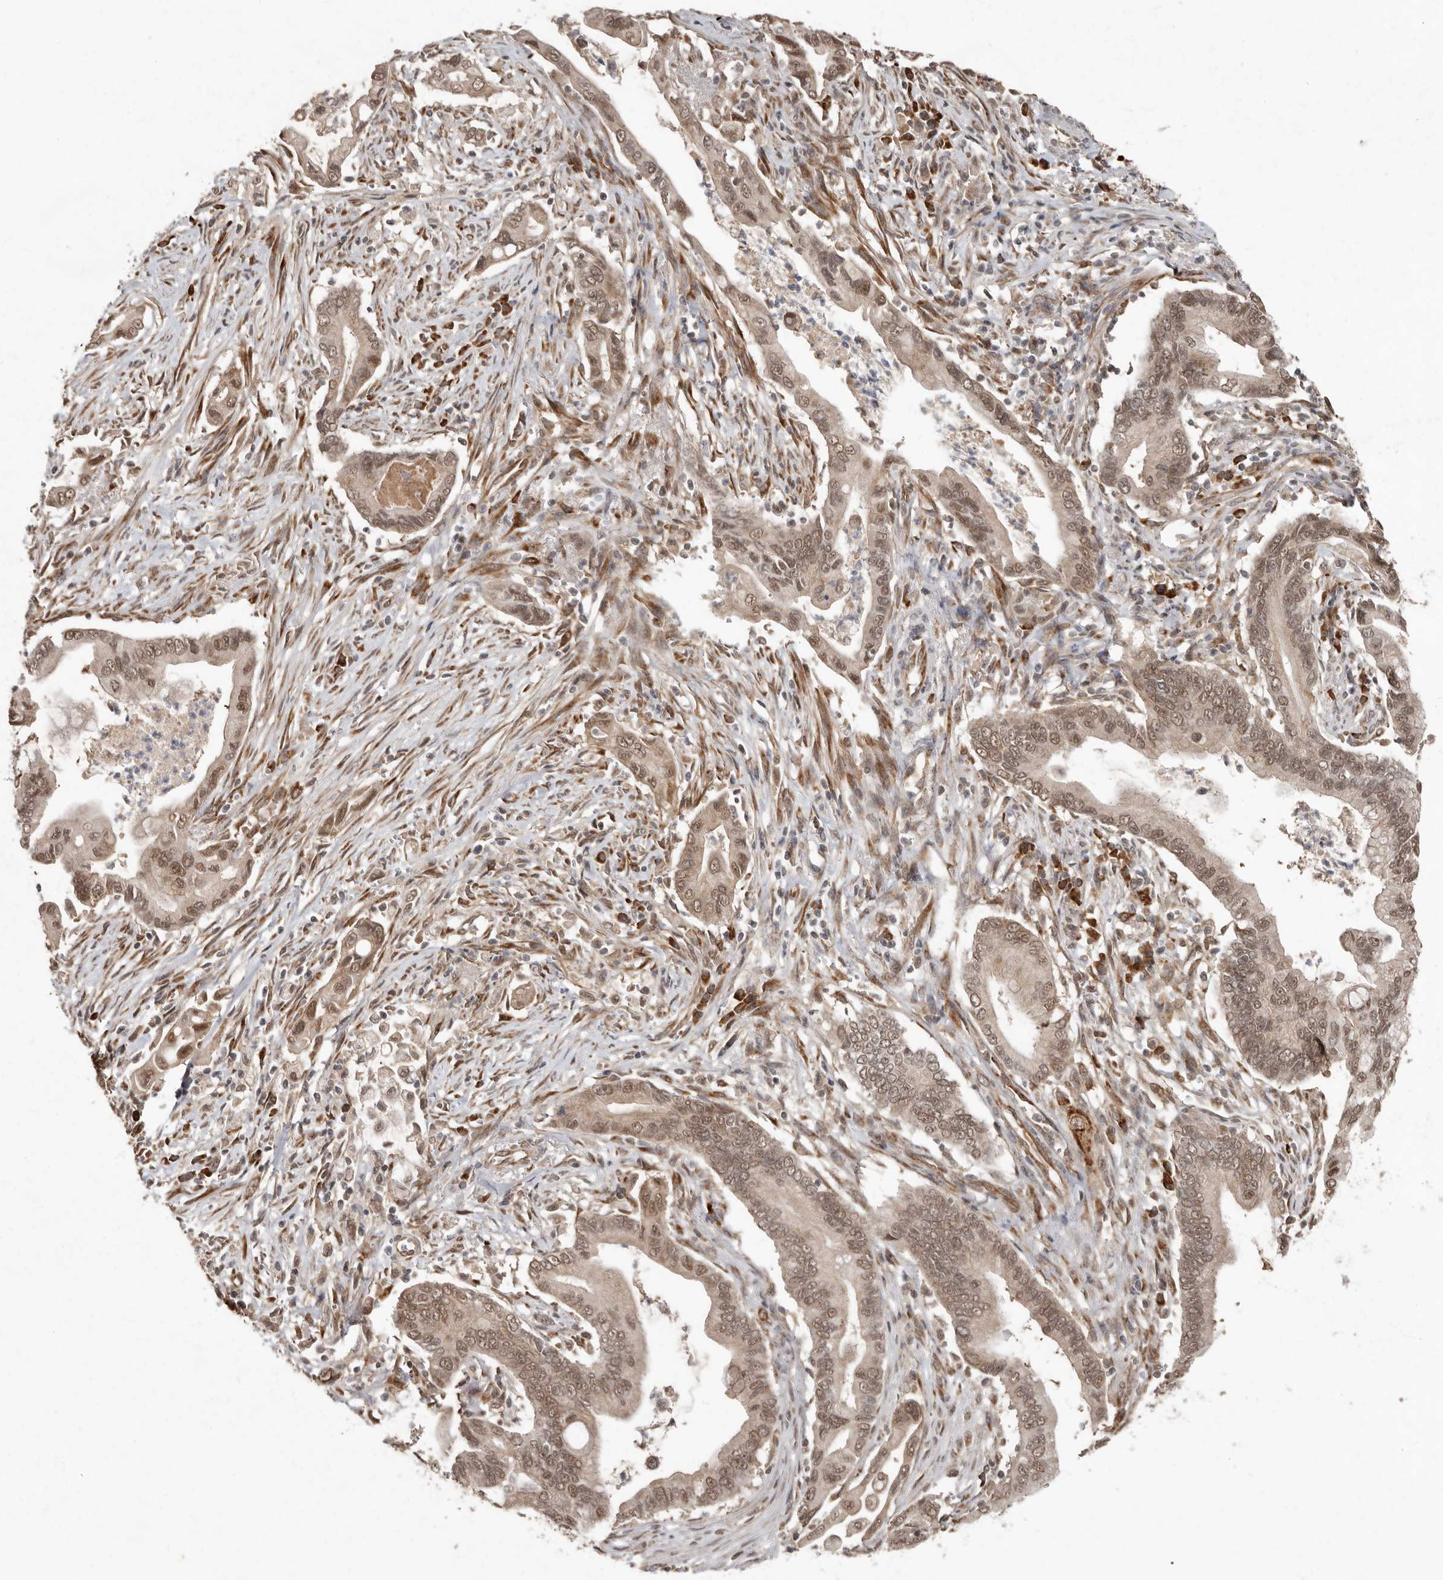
{"staining": {"intensity": "moderate", "quantity": ">75%", "location": "cytoplasmic/membranous,nuclear"}, "tissue": "pancreatic cancer", "cell_type": "Tumor cells", "image_type": "cancer", "snomed": [{"axis": "morphology", "description": "Adenocarcinoma, NOS"}, {"axis": "topography", "description": "Pancreas"}], "caption": "Protein staining exhibits moderate cytoplasmic/membranous and nuclear staining in about >75% of tumor cells in pancreatic cancer (adenocarcinoma).", "gene": "LRGUK", "patient": {"sex": "male", "age": 78}}